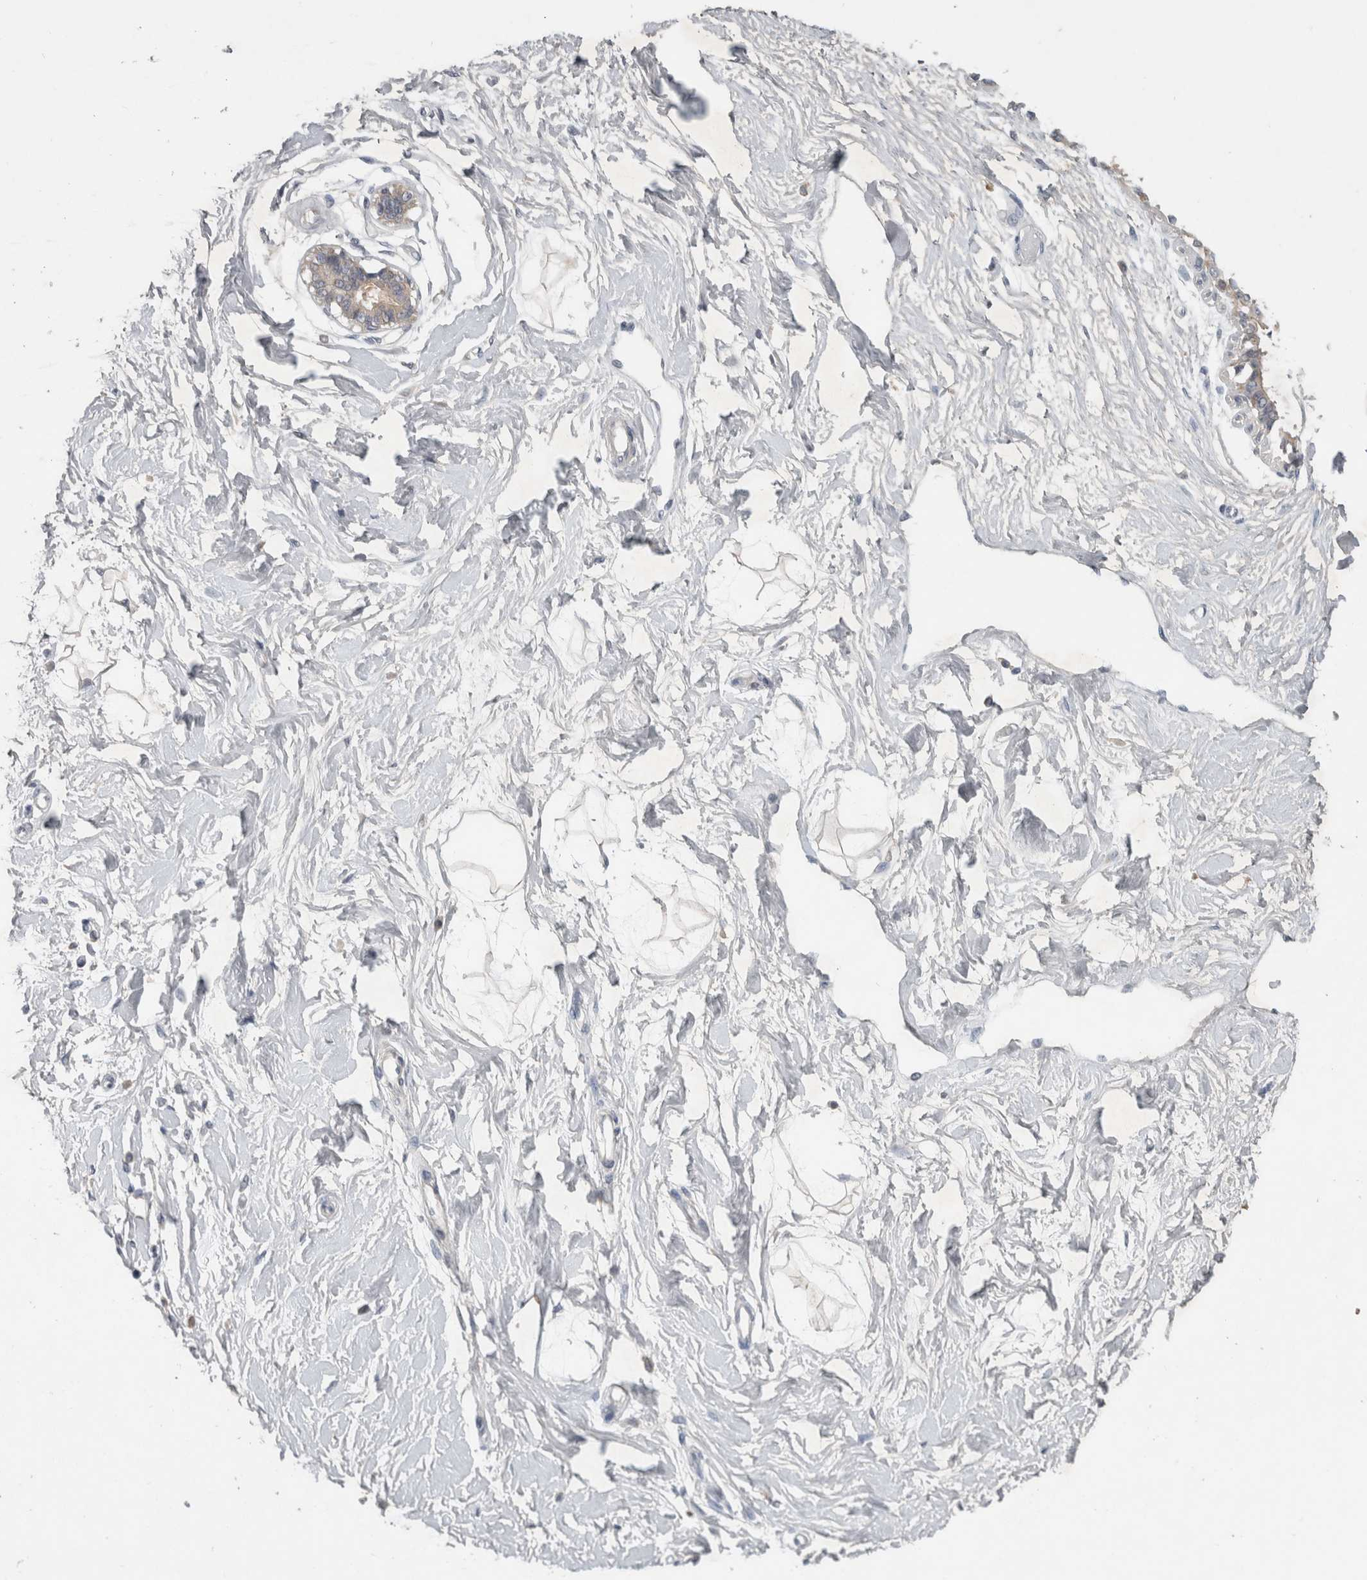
{"staining": {"intensity": "negative", "quantity": "none", "location": "none"}, "tissue": "breast", "cell_type": "Adipocytes", "image_type": "normal", "snomed": [{"axis": "morphology", "description": "Normal tissue, NOS"}, {"axis": "topography", "description": "Breast"}], "caption": "DAB (3,3'-diaminobenzidine) immunohistochemical staining of normal breast exhibits no significant expression in adipocytes. The staining is performed using DAB brown chromogen with nuclei counter-stained in using hematoxylin.", "gene": "SLC22A11", "patient": {"sex": "female", "age": 45}}